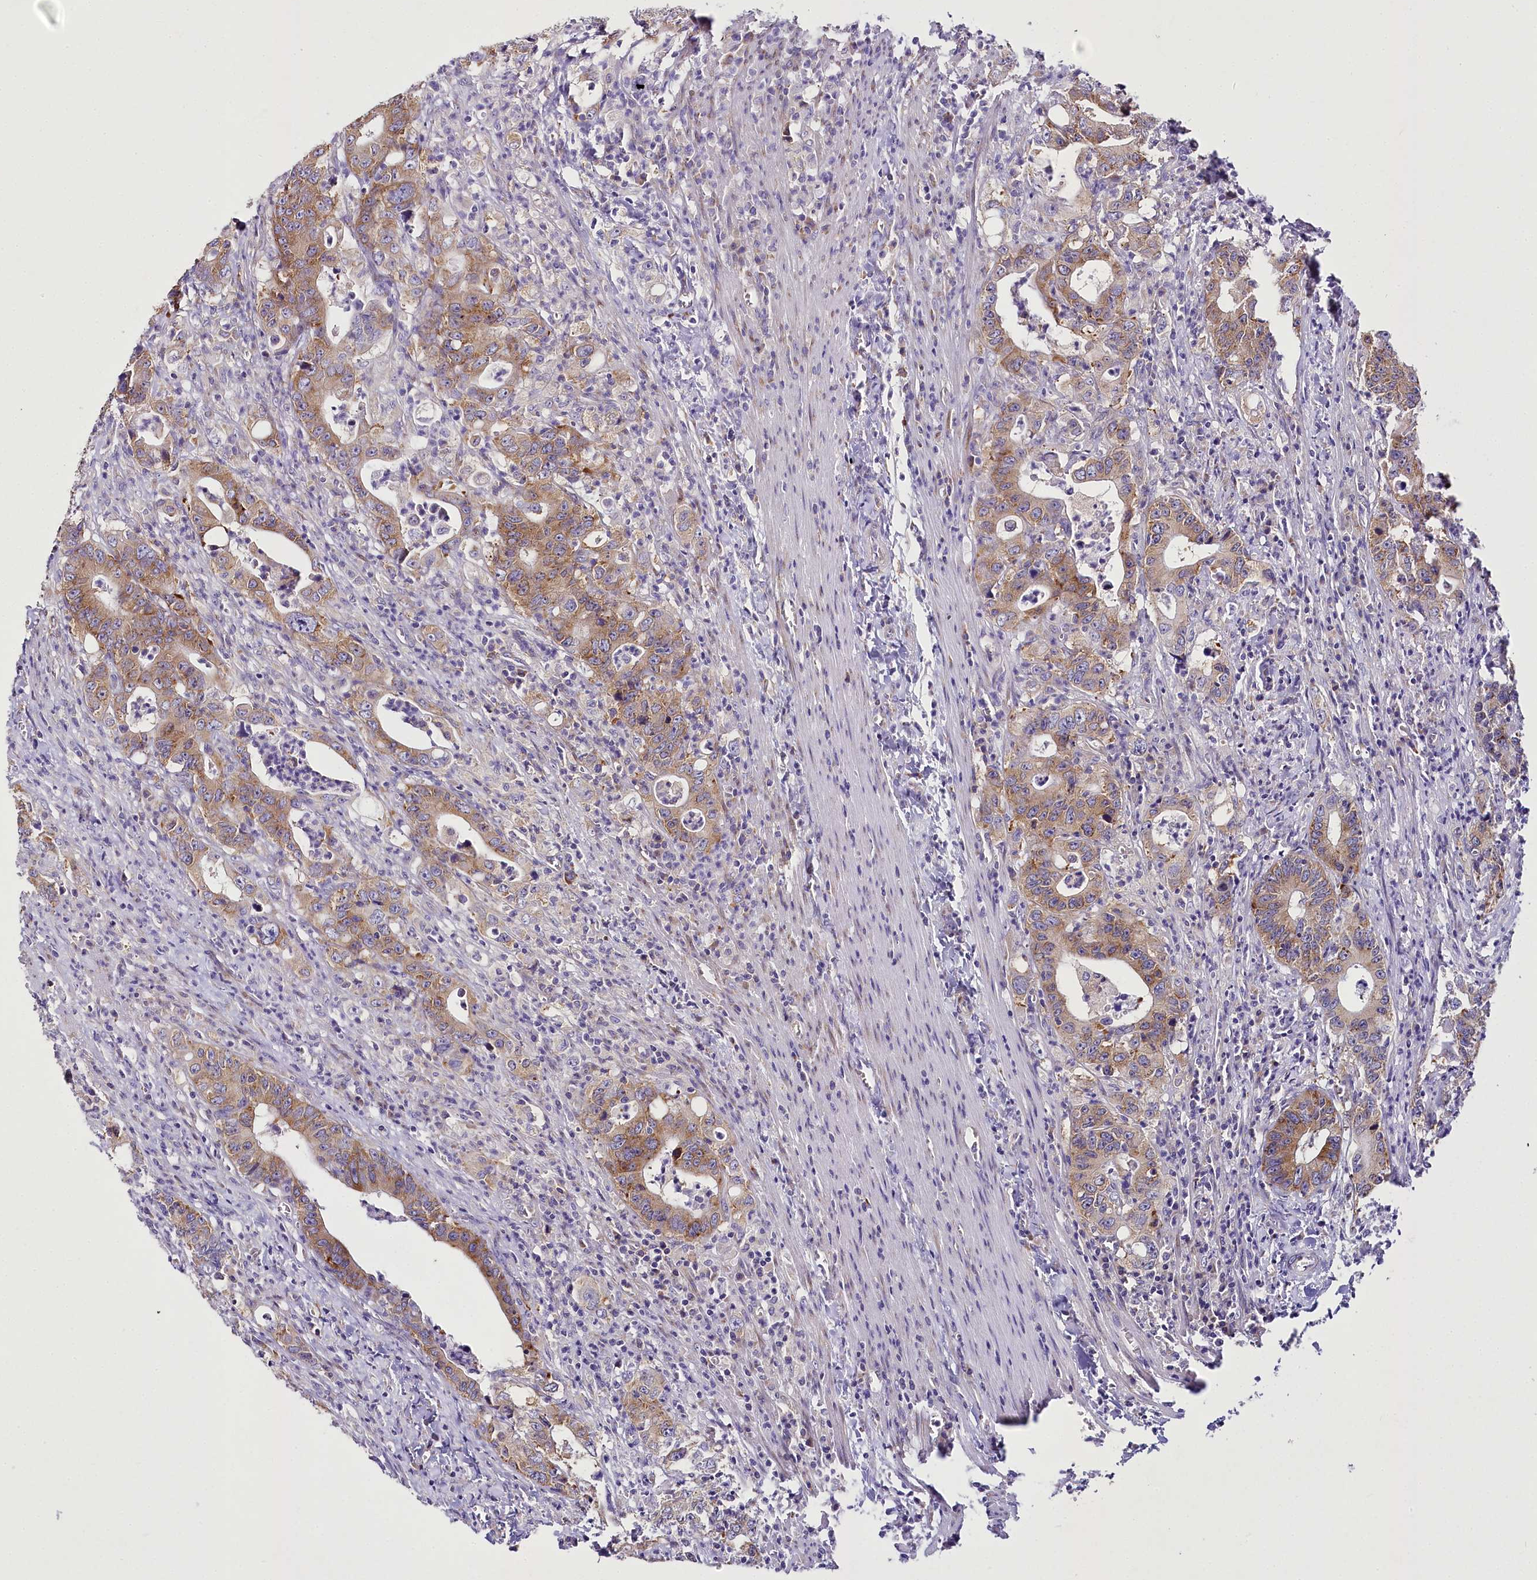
{"staining": {"intensity": "moderate", "quantity": ">75%", "location": "cytoplasmic/membranous"}, "tissue": "colorectal cancer", "cell_type": "Tumor cells", "image_type": "cancer", "snomed": [{"axis": "morphology", "description": "Adenocarcinoma, NOS"}, {"axis": "topography", "description": "Colon"}], "caption": "Immunohistochemical staining of human colorectal cancer demonstrates medium levels of moderate cytoplasmic/membranous protein staining in about >75% of tumor cells.", "gene": "THUMPD3", "patient": {"sex": "female", "age": 75}}